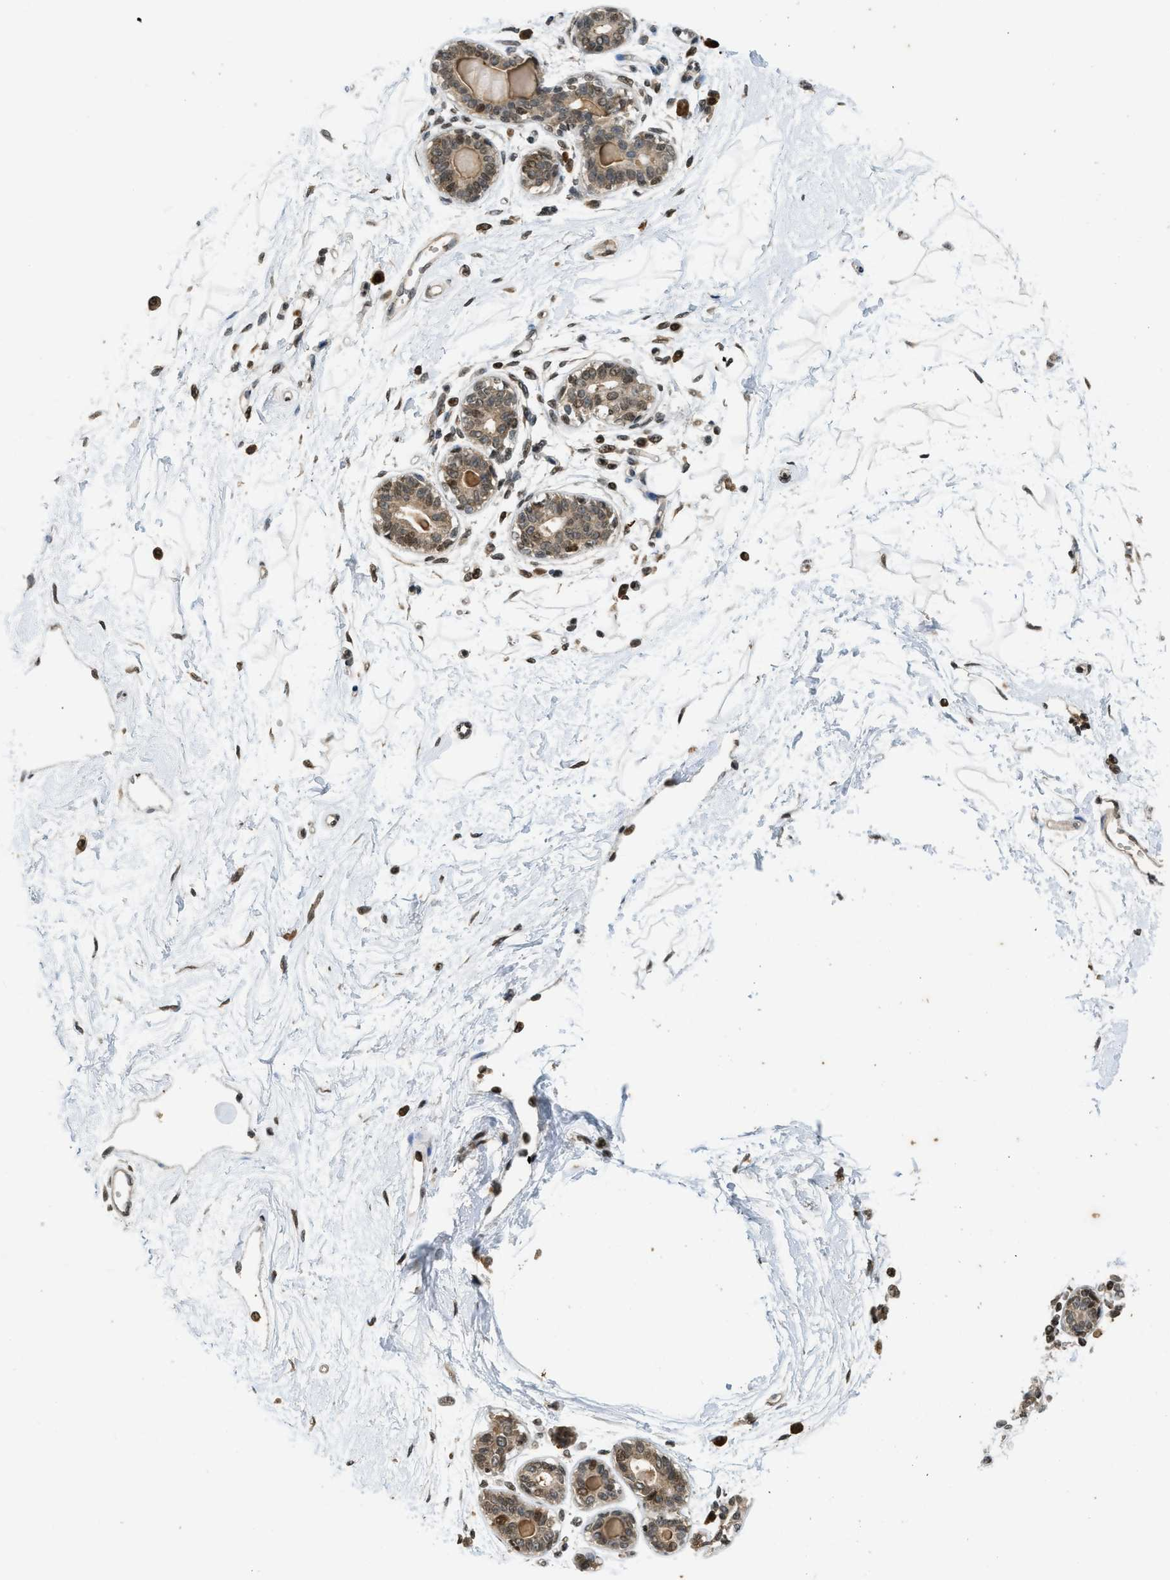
{"staining": {"intensity": "moderate", "quantity": "25%-75%", "location": "nuclear"}, "tissue": "breast", "cell_type": "Adipocytes", "image_type": "normal", "snomed": [{"axis": "morphology", "description": "Normal tissue, NOS"}, {"axis": "topography", "description": "Breast"}], "caption": "IHC photomicrograph of normal breast: breast stained using immunohistochemistry demonstrates medium levels of moderate protein expression localized specifically in the nuclear of adipocytes, appearing as a nuclear brown color.", "gene": "SIAH1", "patient": {"sex": "female", "age": 45}}